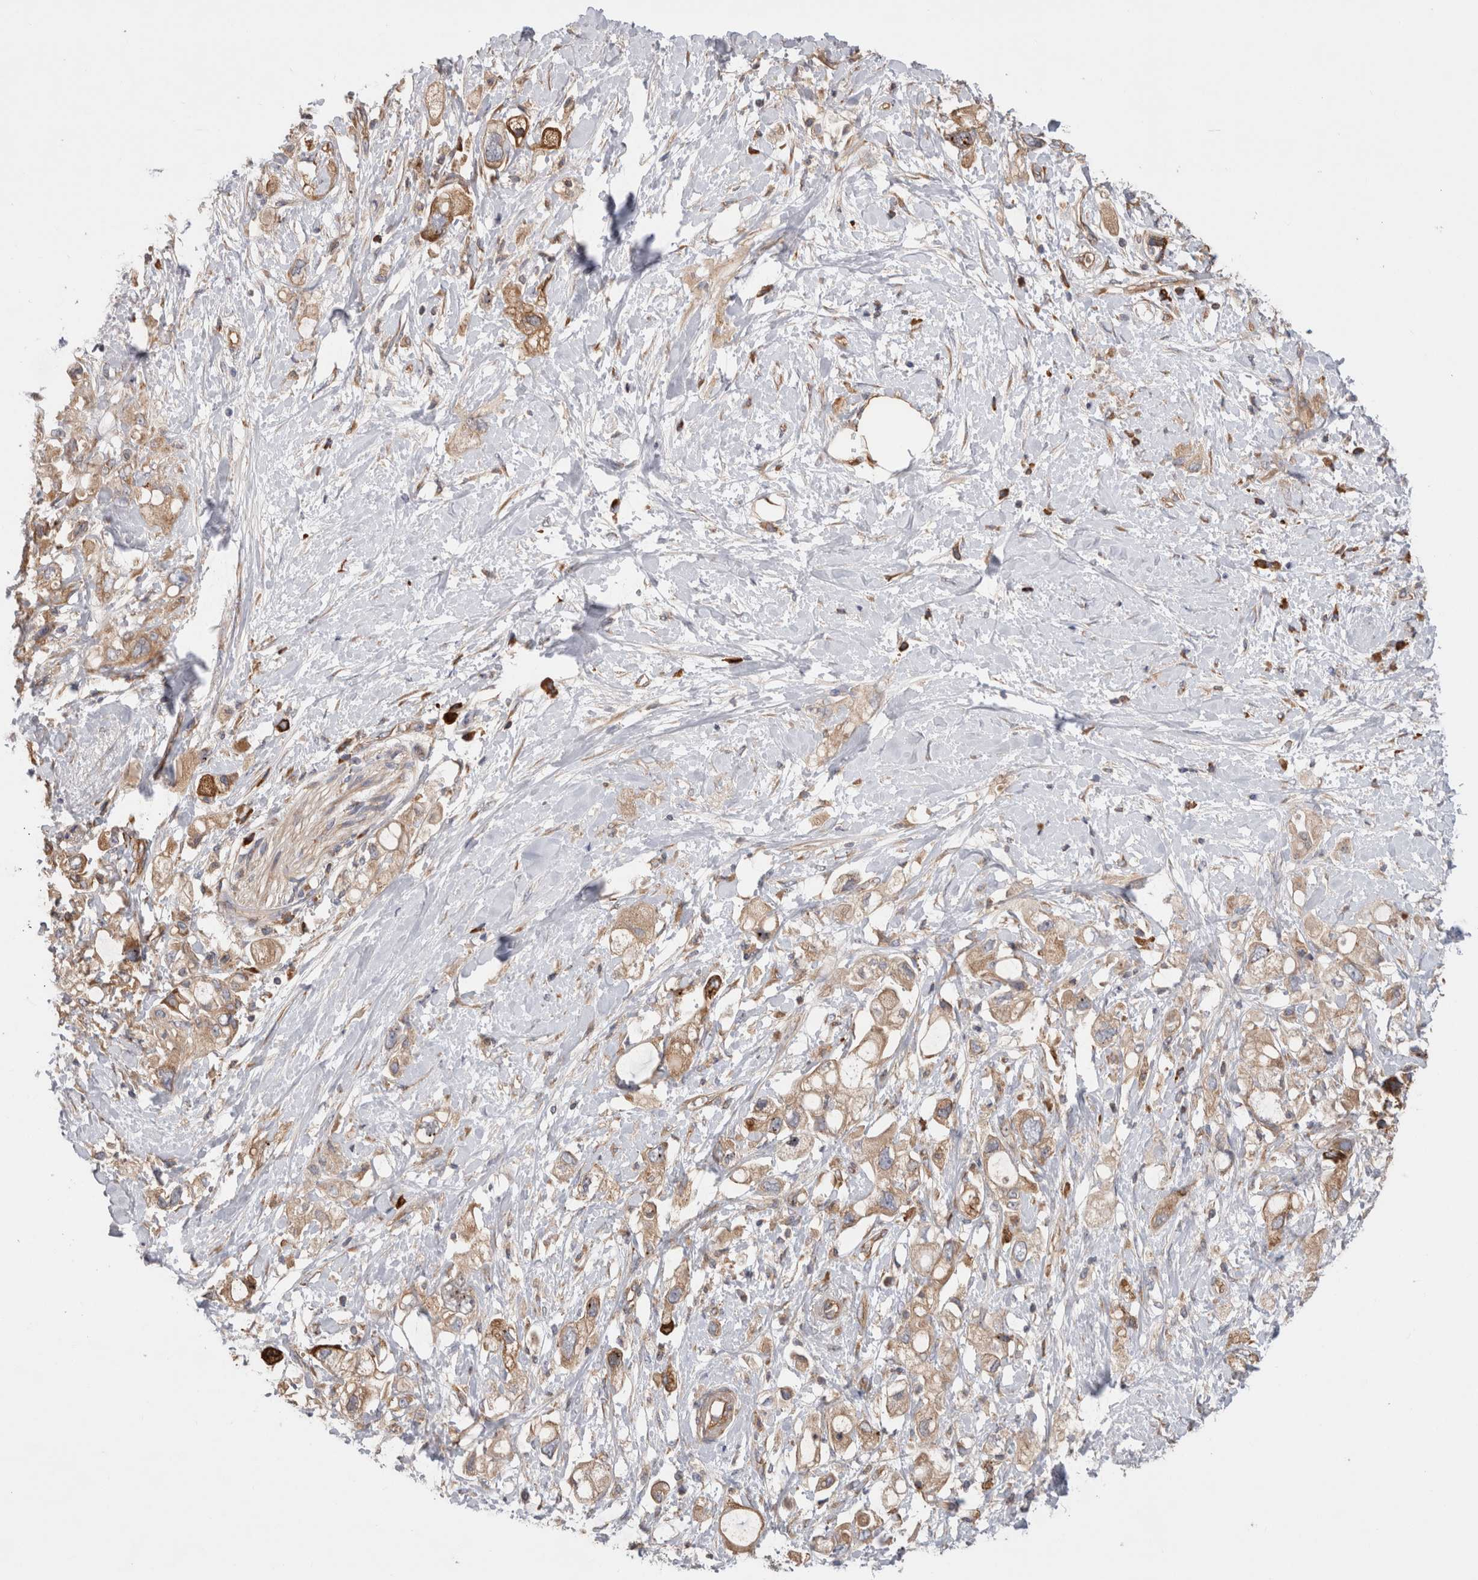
{"staining": {"intensity": "weak", "quantity": ">75%", "location": "cytoplasmic/membranous"}, "tissue": "pancreatic cancer", "cell_type": "Tumor cells", "image_type": "cancer", "snomed": [{"axis": "morphology", "description": "Adenocarcinoma, NOS"}, {"axis": "topography", "description": "Pancreas"}], "caption": "IHC of human pancreatic cancer (adenocarcinoma) shows low levels of weak cytoplasmic/membranous expression in approximately >75% of tumor cells.", "gene": "PDCD10", "patient": {"sex": "female", "age": 56}}